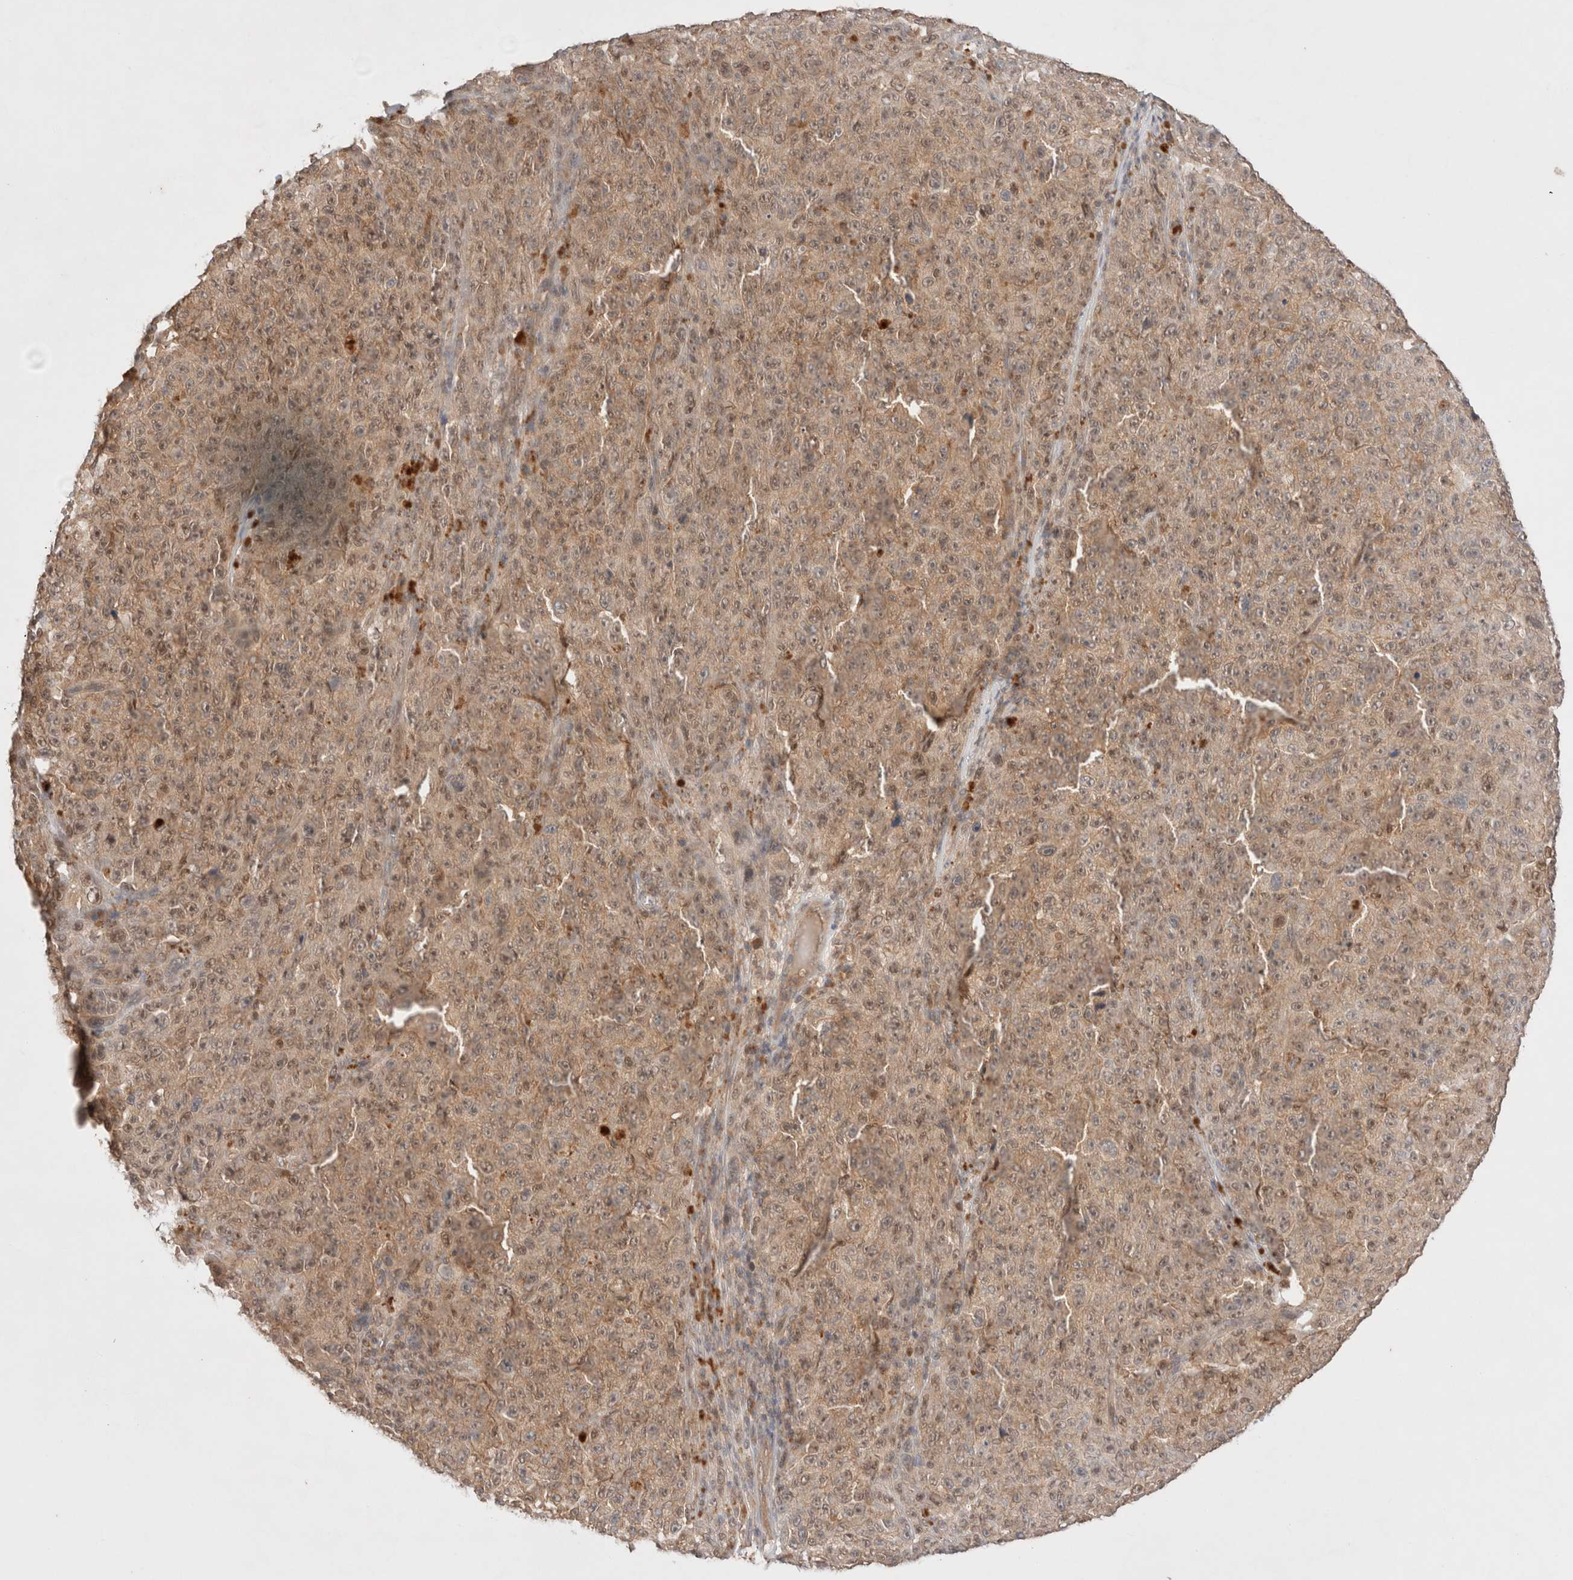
{"staining": {"intensity": "weak", "quantity": ">75%", "location": "cytoplasmic/membranous,nuclear"}, "tissue": "melanoma", "cell_type": "Tumor cells", "image_type": "cancer", "snomed": [{"axis": "morphology", "description": "Malignant melanoma, NOS"}, {"axis": "topography", "description": "Skin"}], "caption": "This image shows IHC staining of melanoma, with low weak cytoplasmic/membranous and nuclear expression in approximately >75% of tumor cells.", "gene": "CARNMT1", "patient": {"sex": "female", "age": 82}}